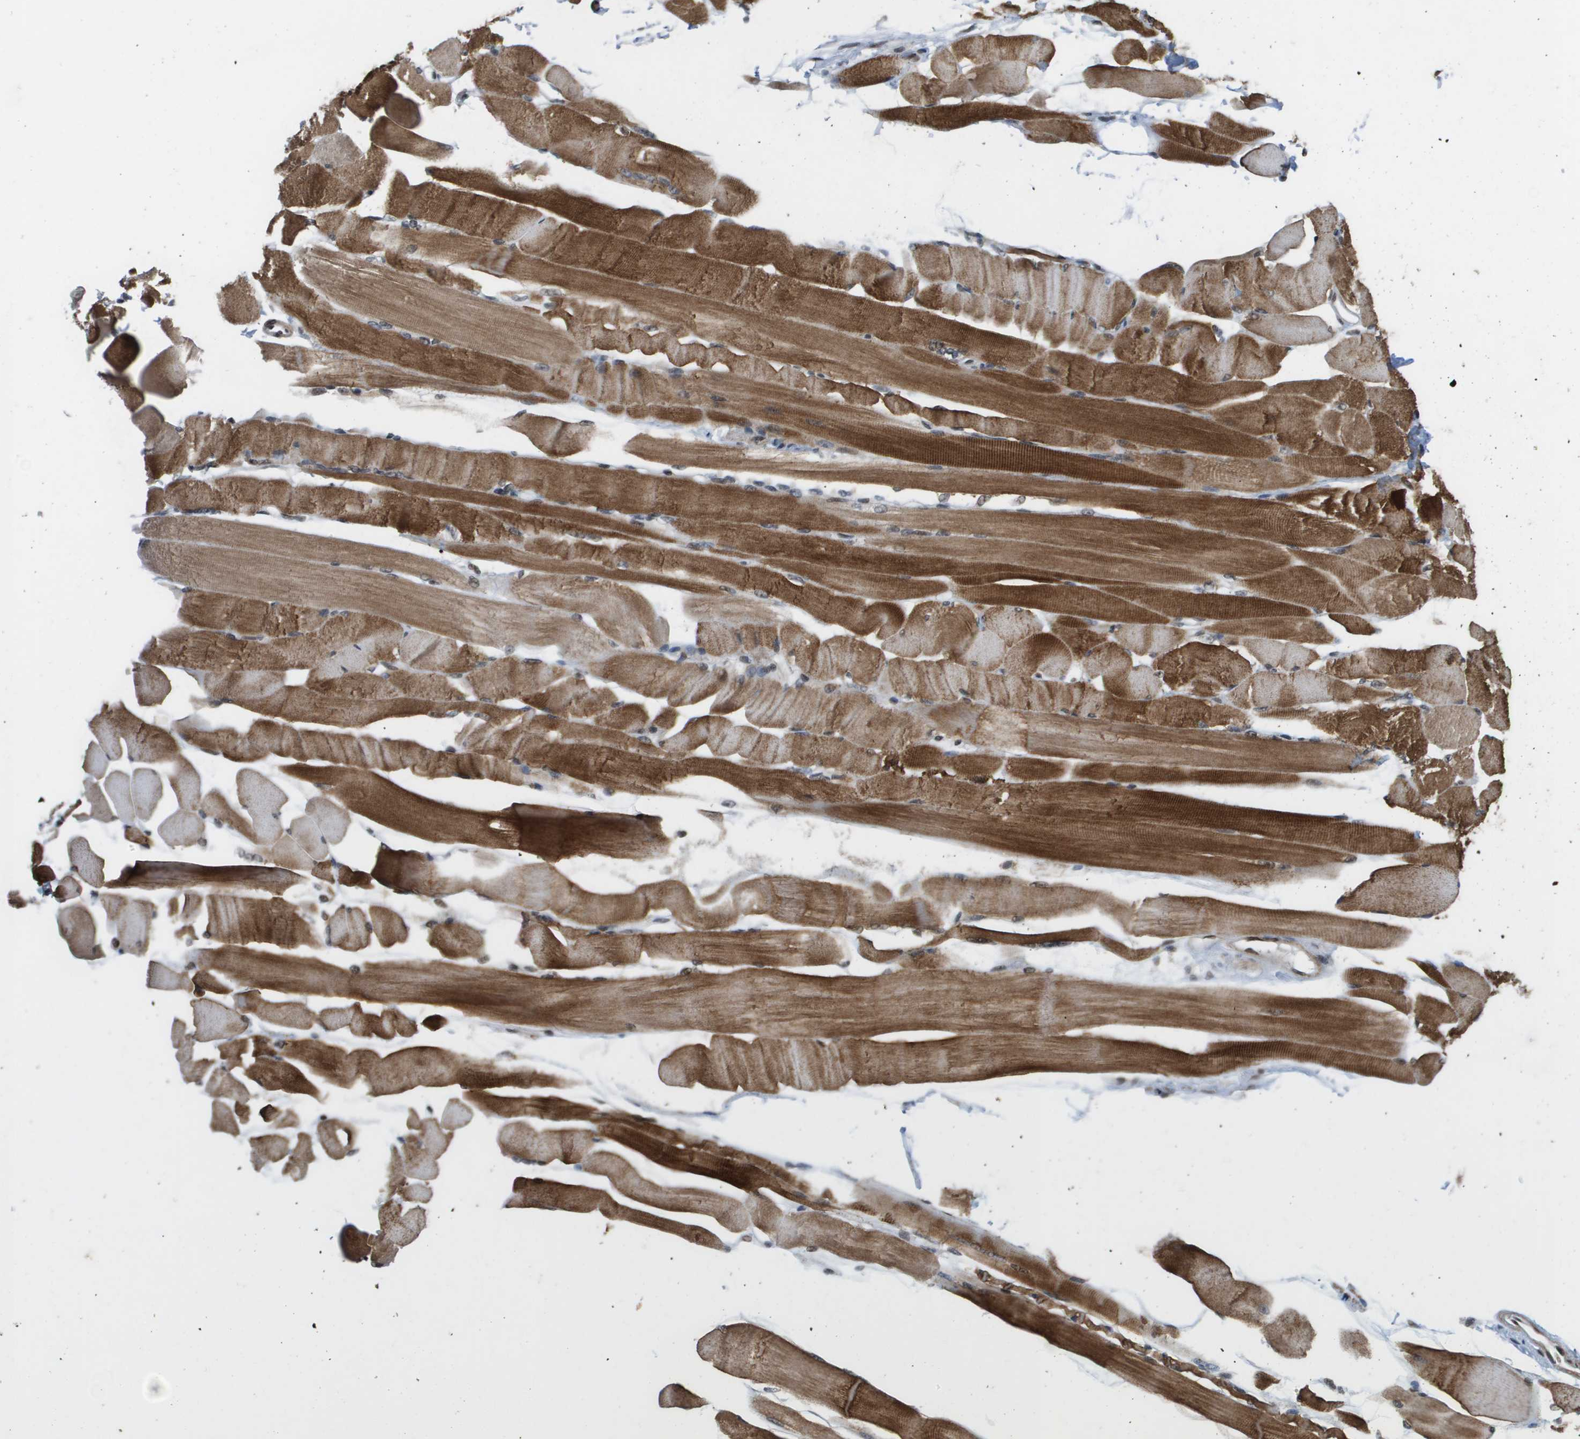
{"staining": {"intensity": "strong", "quantity": ">75%", "location": "cytoplasmic/membranous"}, "tissue": "skeletal muscle", "cell_type": "Myocytes", "image_type": "normal", "snomed": [{"axis": "morphology", "description": "Normal tissue, NOS"}, {"axis": "topography", "description": "Skeletal muscle"}, {"axis": "topography", "description": "Peripheral nerve tissue"}], "caption": "Skeletal muscle stained with DAB (3,3'-diaminobenzidine) IHC reveals high levels of strong cytoplasmic/membranous positivity in about >75% of myocytes.", "gene": "CDT1", "patient": {"sex": "female", "age": 84}}